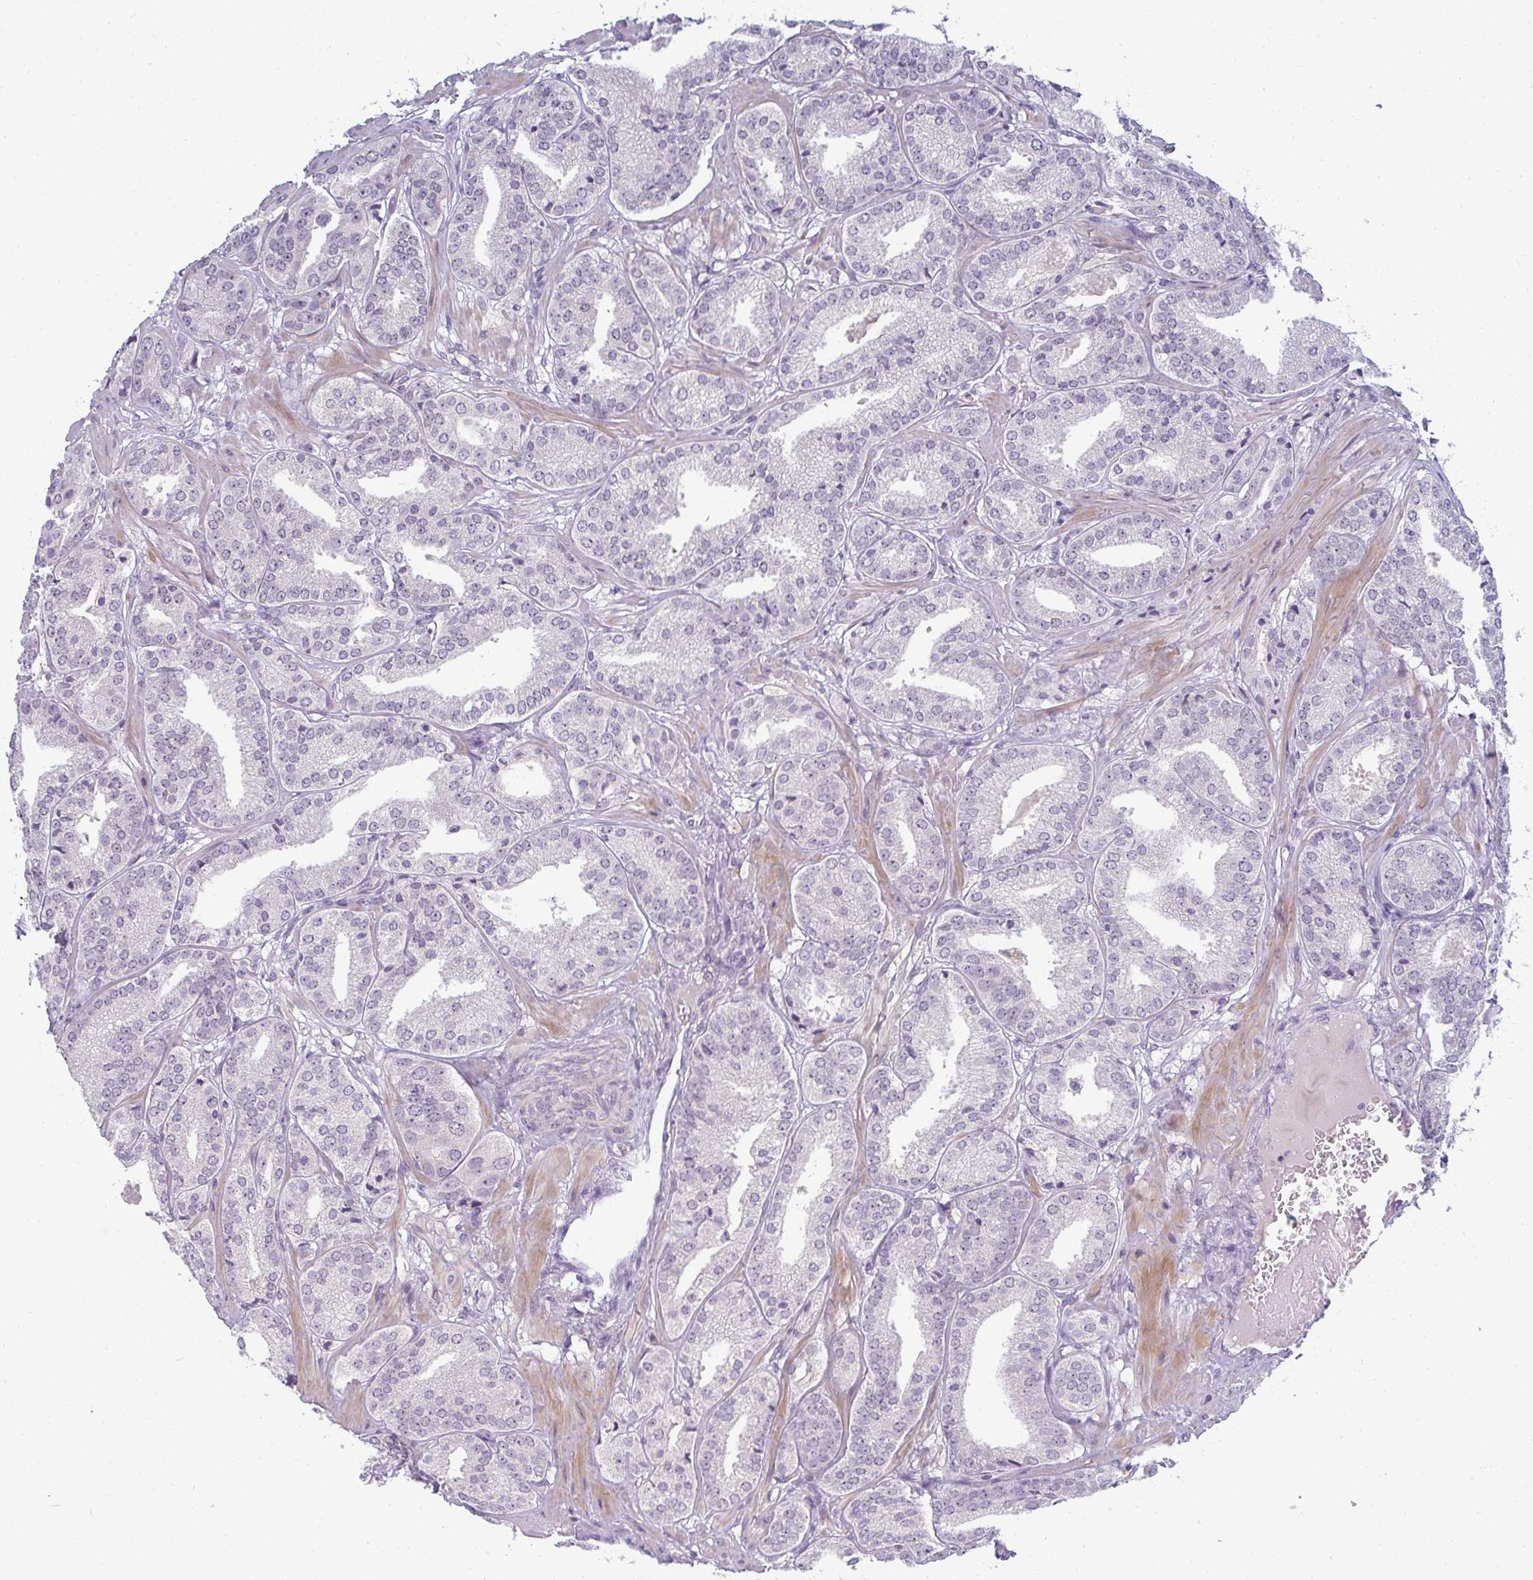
{"staining": {"intensity": "negative", "quantity": "none", "location": "none"}, "tissue": "prostate cancer", "cell_type": "Tumor cells", "image_type": "cancer", "snomed": [{"axis": "morphology", "description": "Adenocarcinoma, High grade"}, {"axis": "topography", "description": "Prostate"}], "caption": "IHC of human prostate cancer shows no positivity in tumor cells. (DAB (3,3'-diaminobenzidine) immunohistochemistry (IHC), high magnification).", "gene": "PPFIA4", "patient": {"sex": "male", "age": 63}}